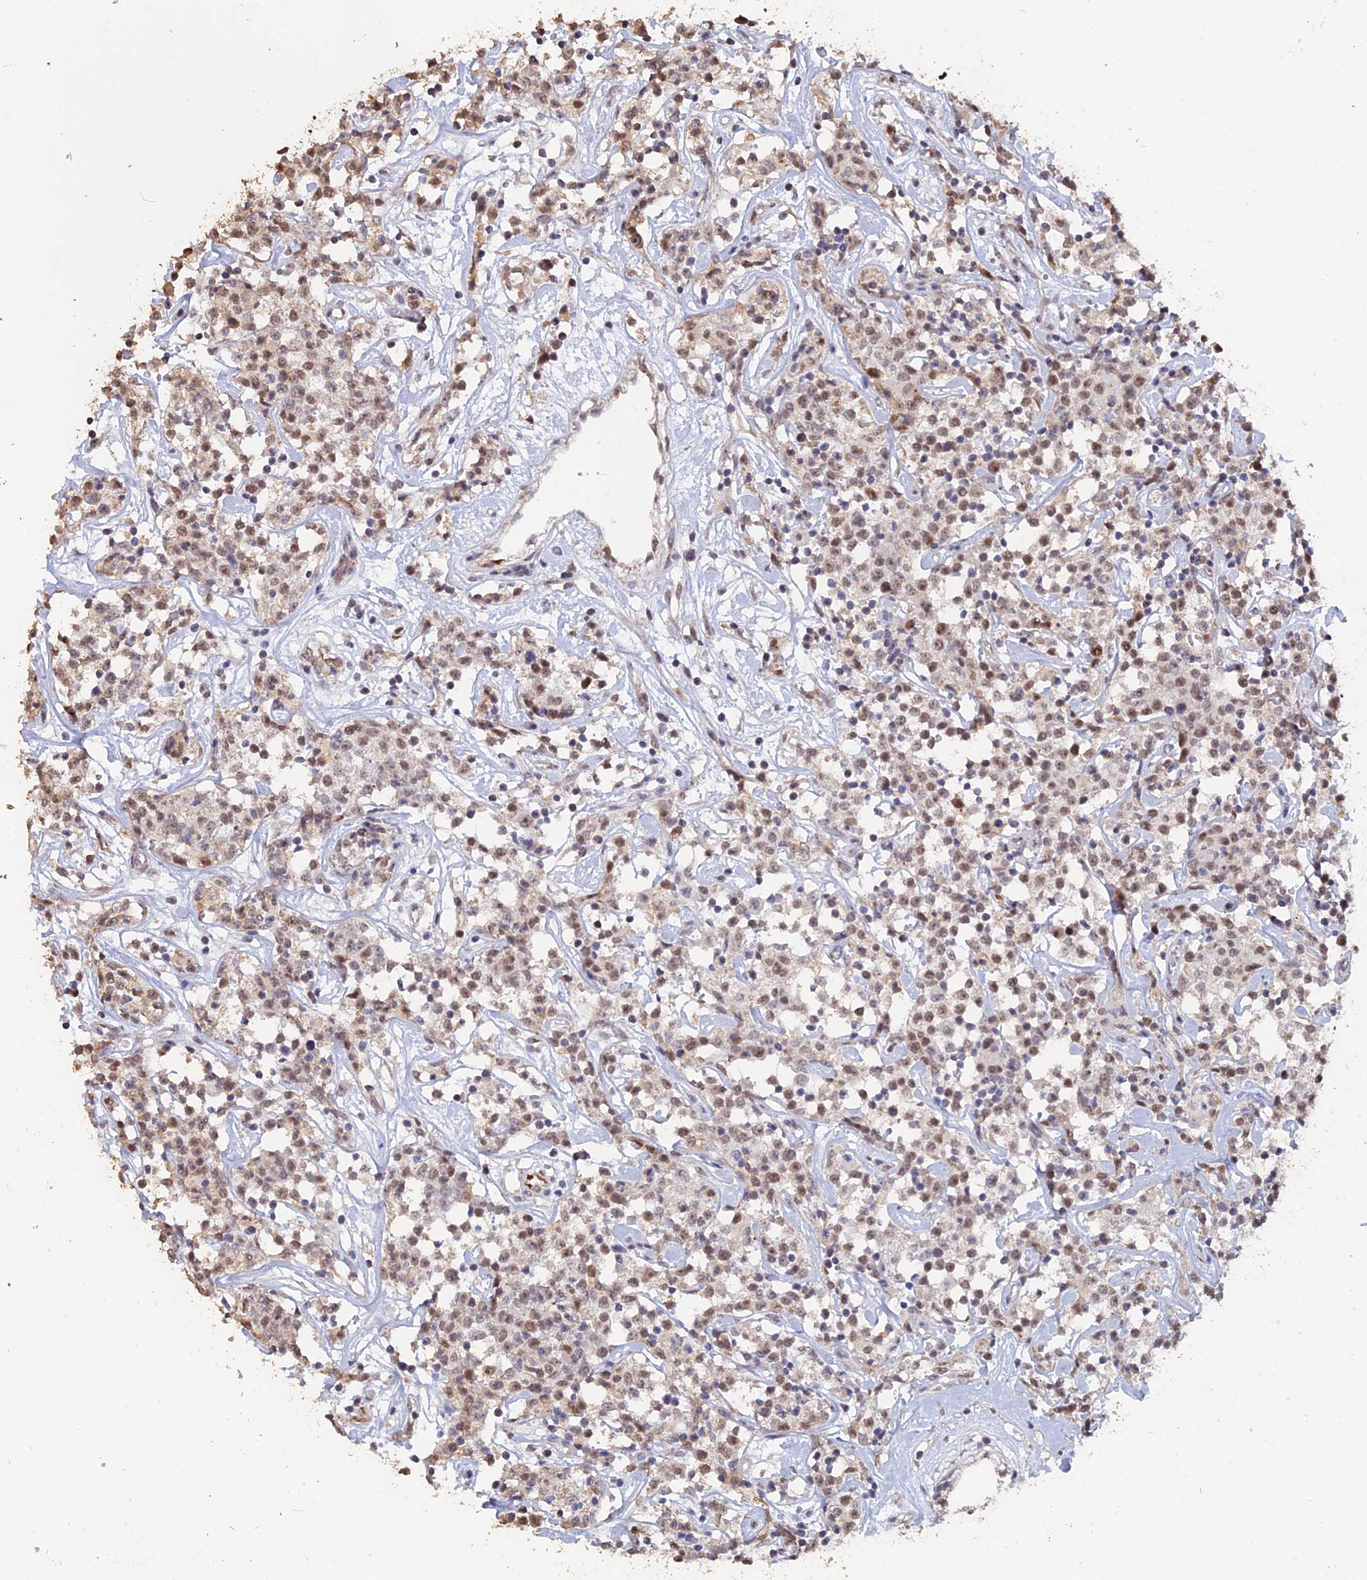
{"staining": {"intensity": "moderate", "quantity": ">75%", "location": "nuclear"}, "tissue": "lymphoma", "cell_type": "Tumor cells", "image_type": "cancer", "snomed": [{"axis": "morphology", "description": "Malignant lymphoma, non-Hodgkin's type, Low grade"}, {"axis": "topography", "description": "Small intestine"}], "caption": "High-magnification brightfield microscopy of low-grade malignant lymphoma, non-Hodgkin's type stained with DAB (brown) and counterstained with hematoxylin (blue). tumor cells exhibit moderate nuclear positivity is present in about>75% of cells.", "gene": "SEMG2", "patient": {"sex": "female", "age": 59}}